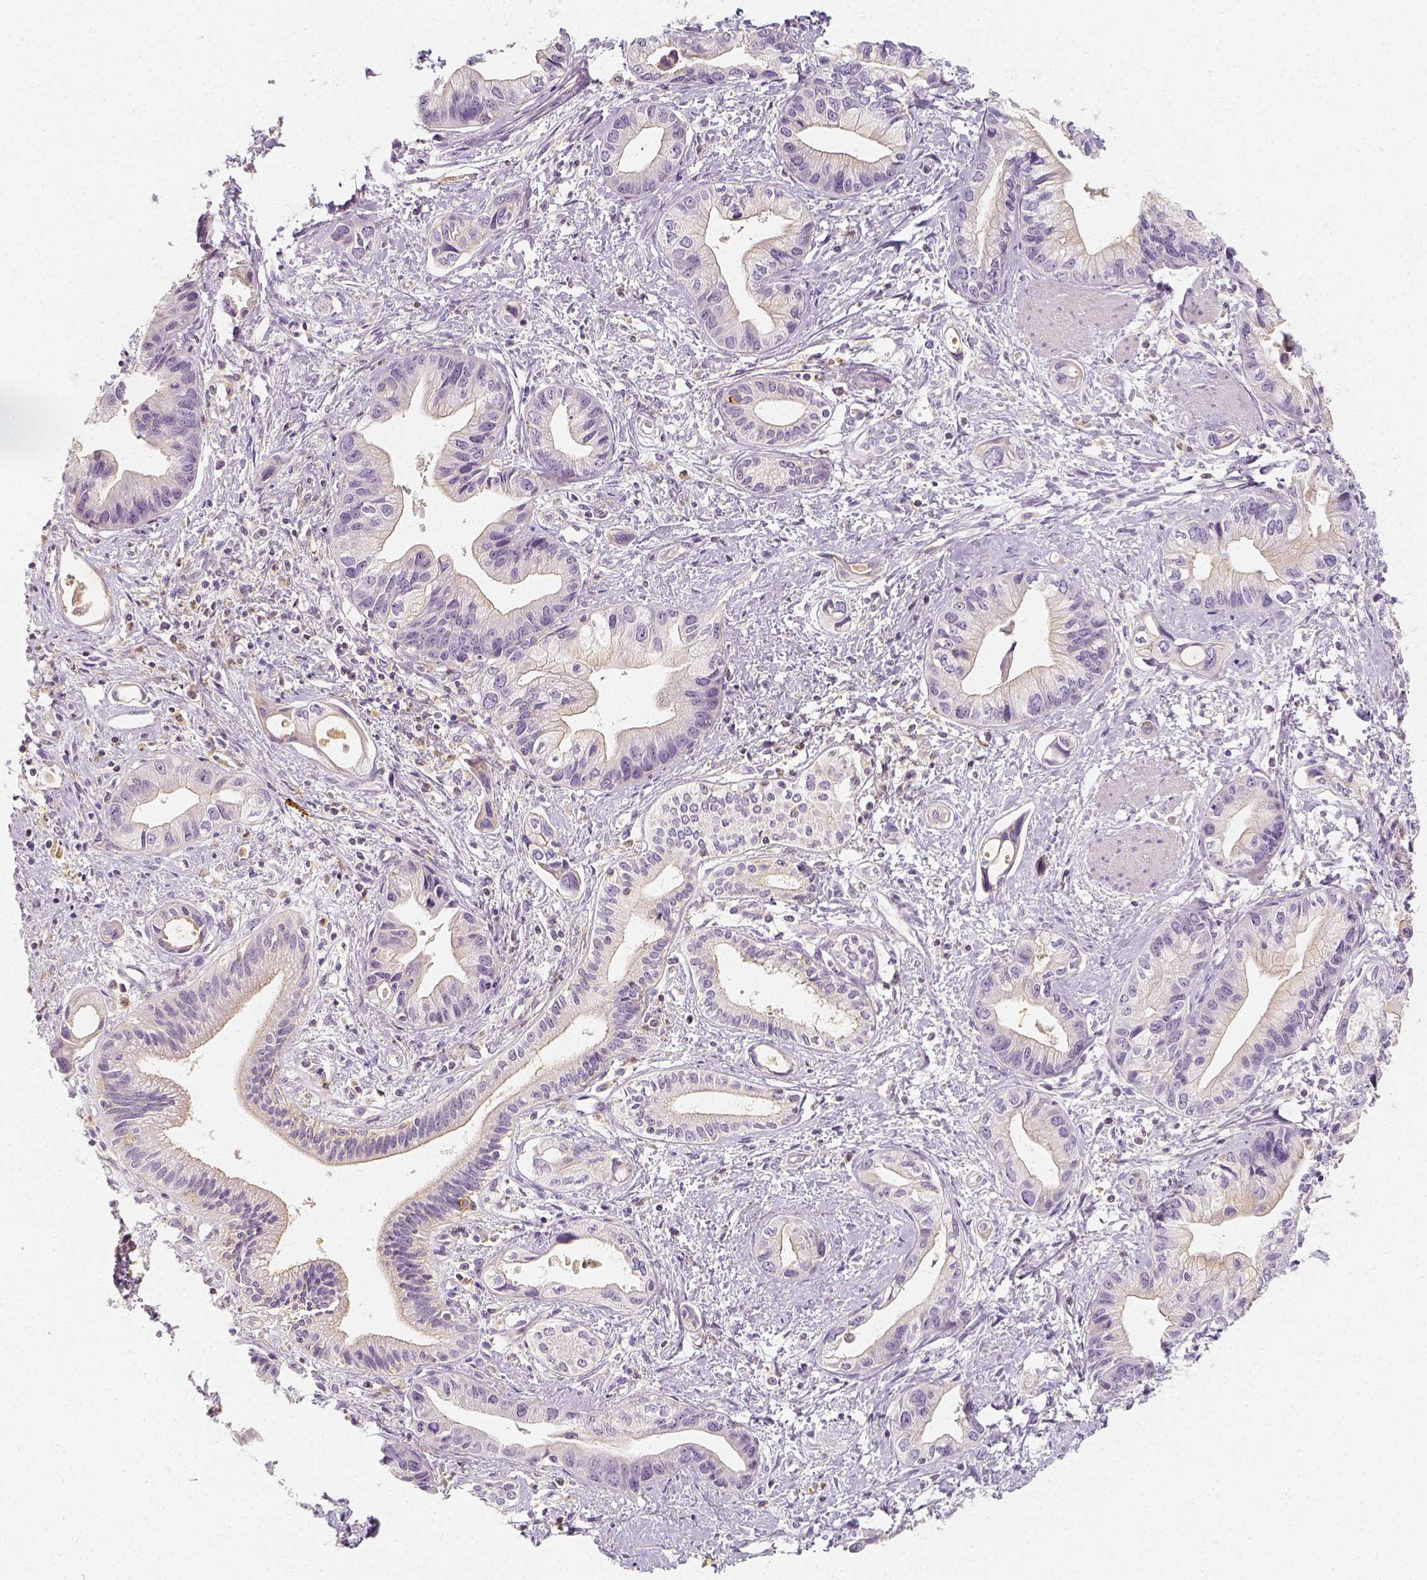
{"staining": {"intensity": "negative", "quantity": "none", "location": "none"}, "tissue": "pancreatic cancer", "cell_type": "Tumor cells", "image_type": "cancer", "snomed": [{"axis": "morphology", "description": "Adenocarcinoma, NOS"}, {"axis": "topography", "description": "Pancreas"}], "caption": "The image shows no significant staining in tumor cells of pancreatic adenocarcinoma. (DAB immunohistochemistry with hematoxylin counter stain).", "gene": "PTPRJ", "patient": {"sex": "female", "age": 61}}